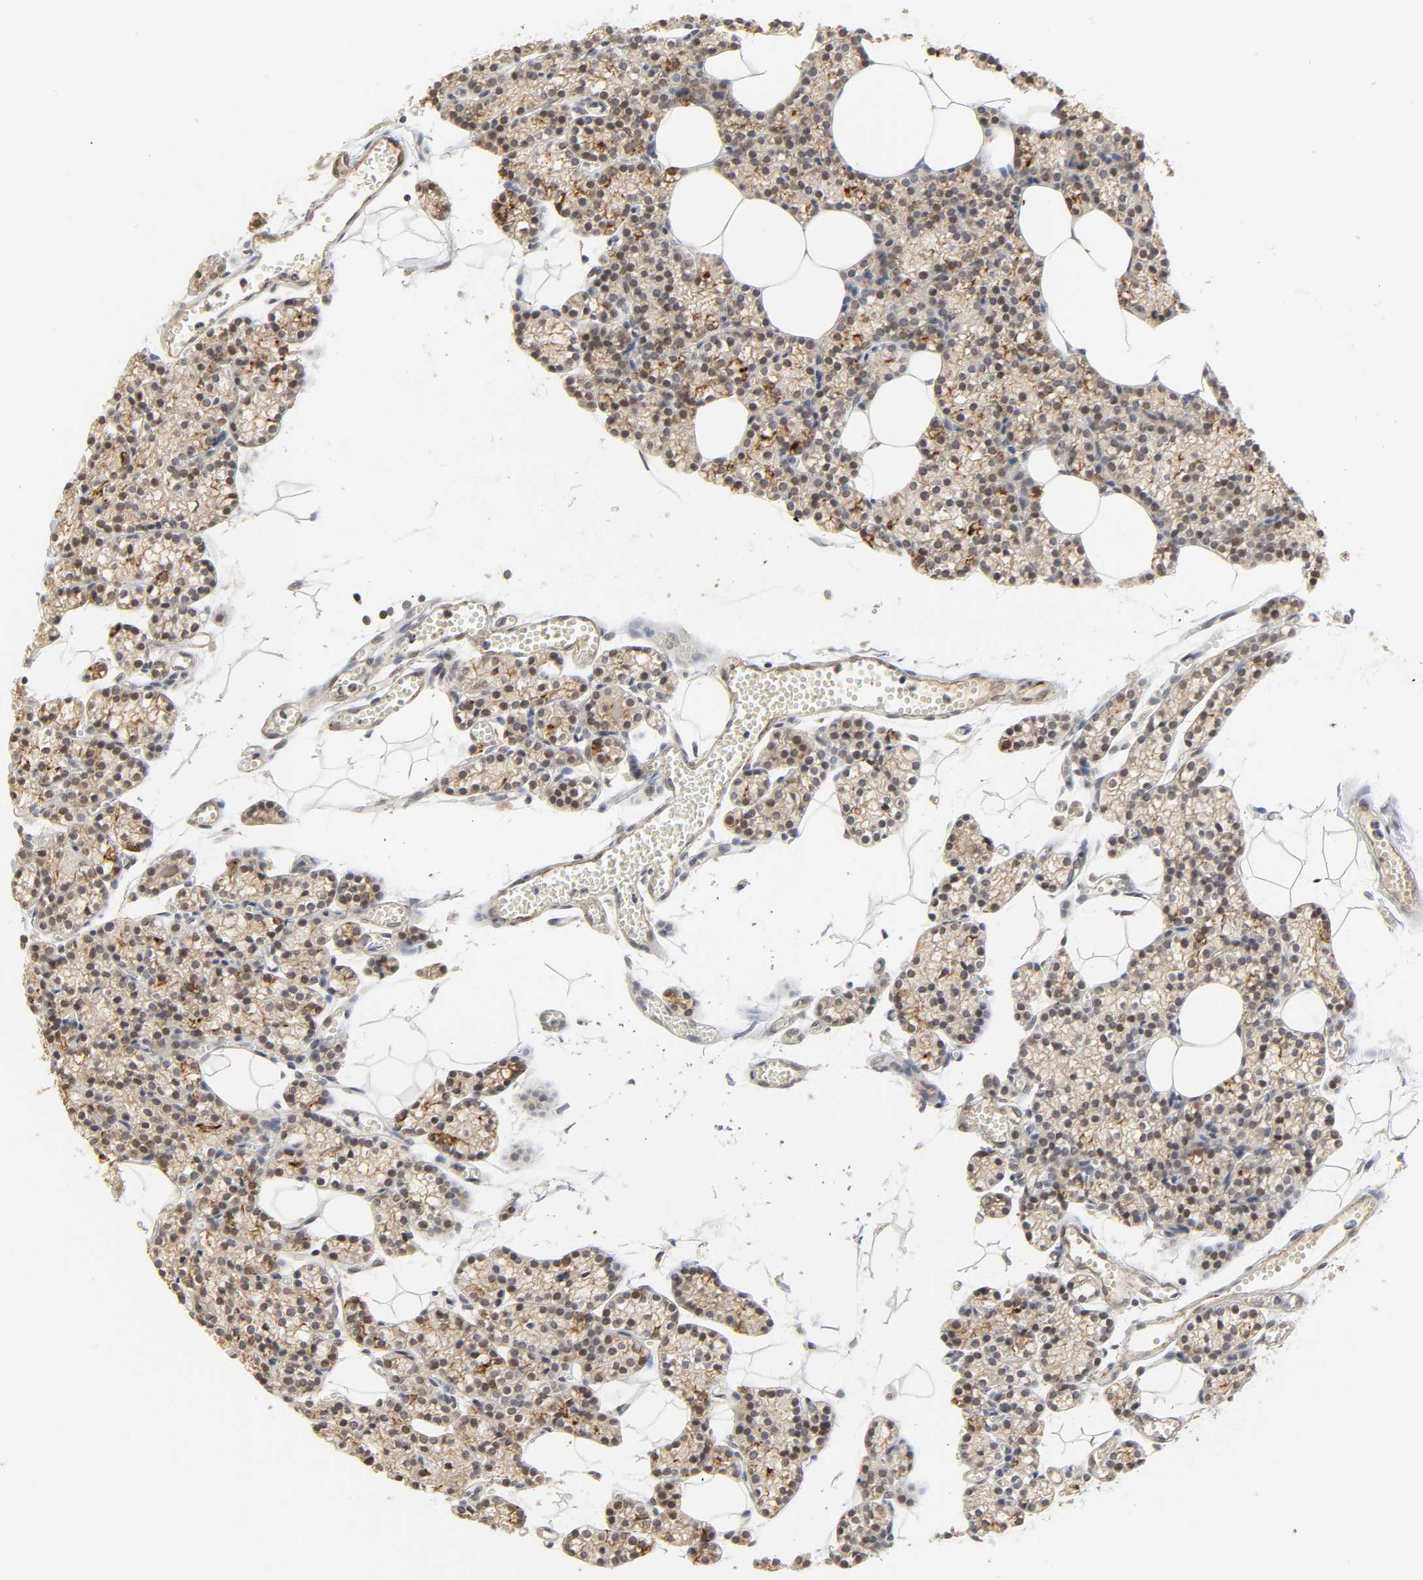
{"staining": {"intensity": "moderate", "quantity": "25%-75%", "location": "cytoplasmic/membranous,nuclear"}, "tissue": "parathyroid gland", "cell_type": "Glandular cells", "image_type": "normal", "snomed": [{"axis": "morphology", "description": "Normal tissue, NOS"}, {"axis": "topography", "description": "Parathyroid gland"}], "caption": "IHC of unremarkable parathyroid gland exhibits medium levels of moderate cytoplasmic/membranous,nuclear staining in approximately 25%-75% of glandular cells.", "gene": "NCOA6", "patient": {"sex": "female", "age": 60}}